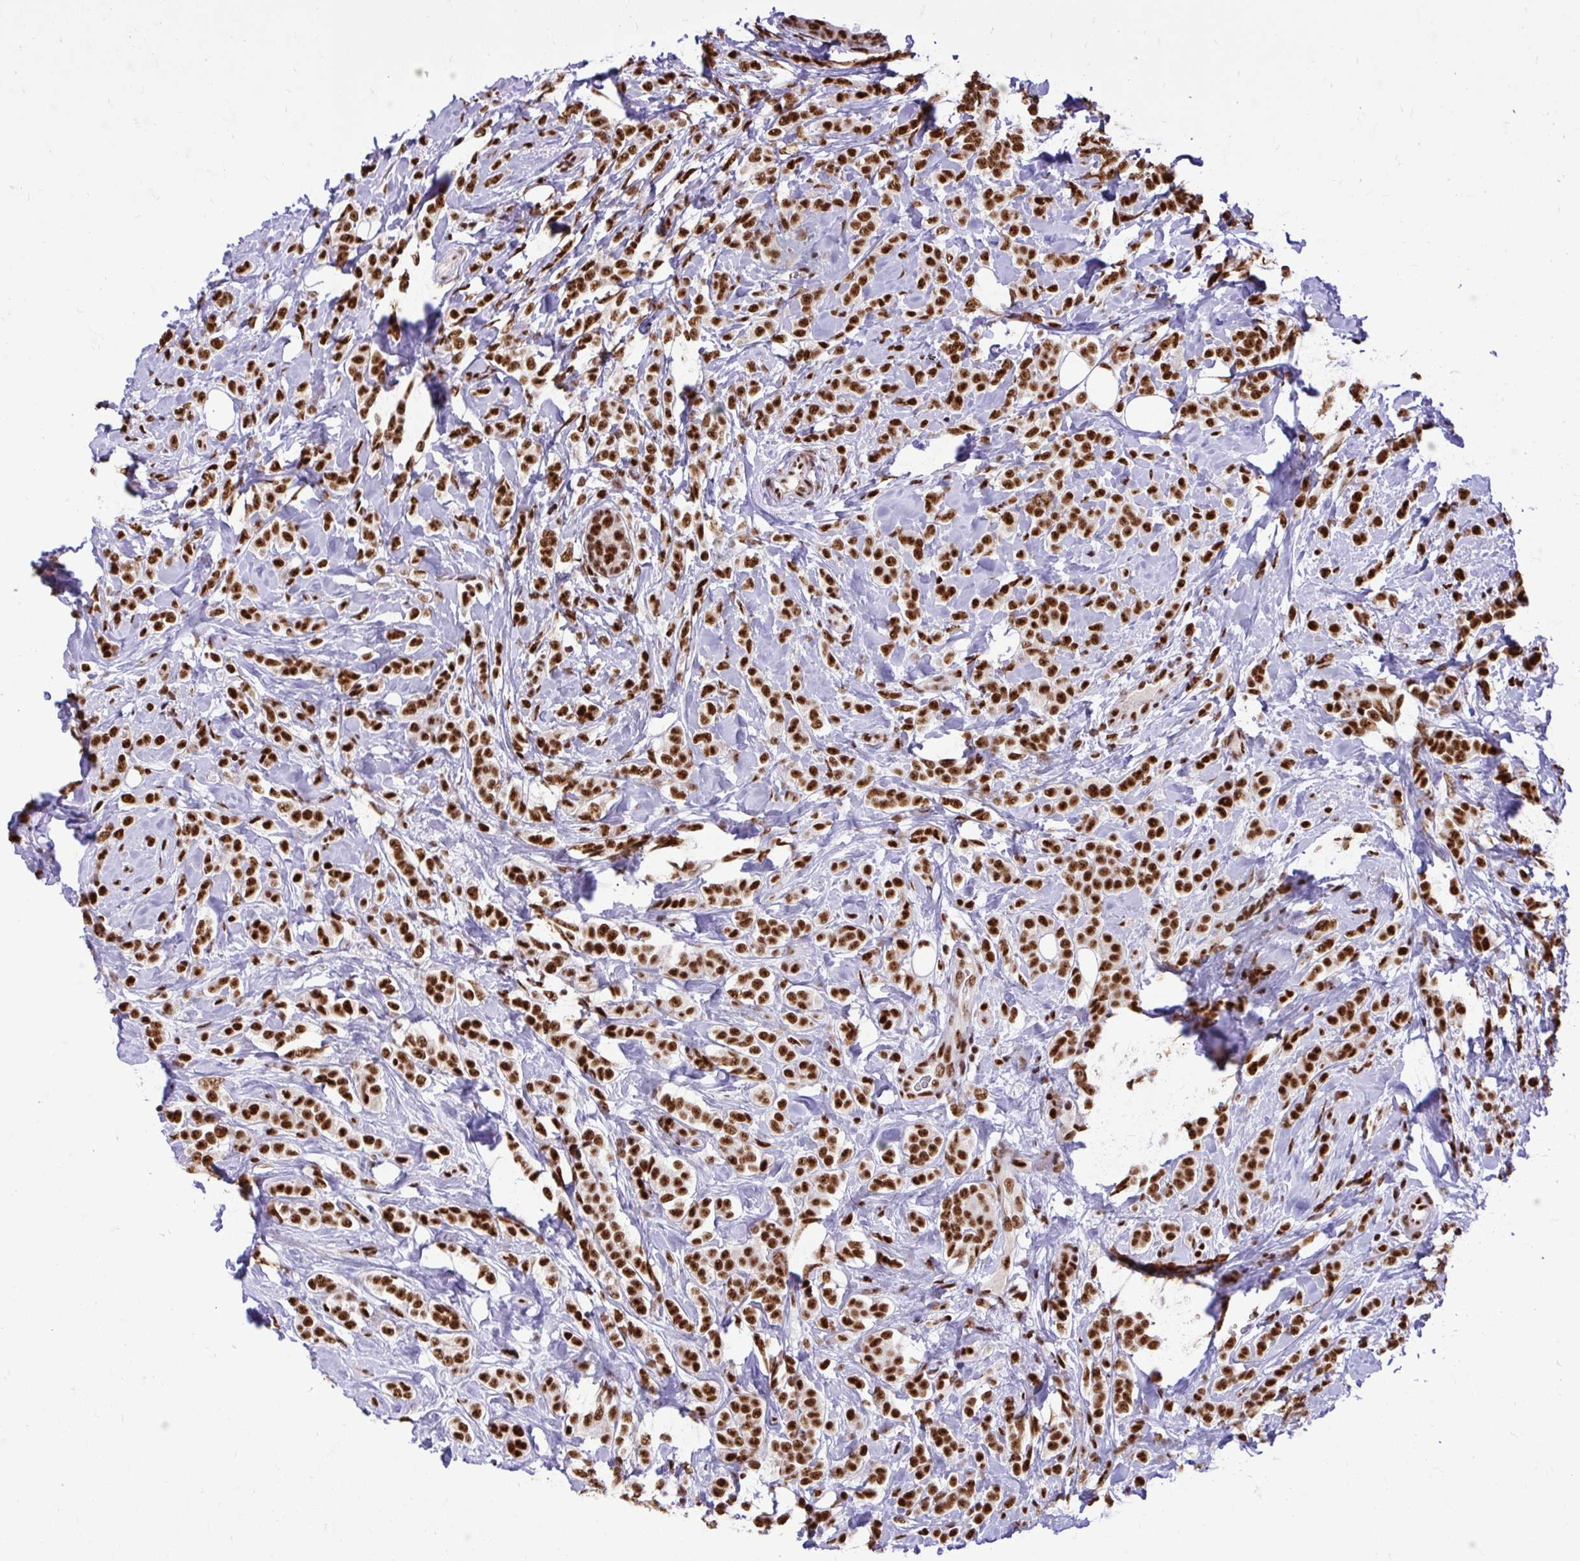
{"staining": {"intensity": "strong", "quantity": ">75%", "location": "nuclear"}, "tissue": "breast cancer", "cell_type": "Tumor cells", "image_type": "cancer", "snomed": [{"axis": "morphology", "description": "Lobular carcinoma"}, {"axis": "topography", "description": "Breast"}], "caption": "Breast cancer (lobular carcinoma) stained with a brown dye shows strong nuclear positive positivity in approximately >75% of tumor cells.", "gene": "PRPF19", "patient": {"sex": "female", "age": 49}}